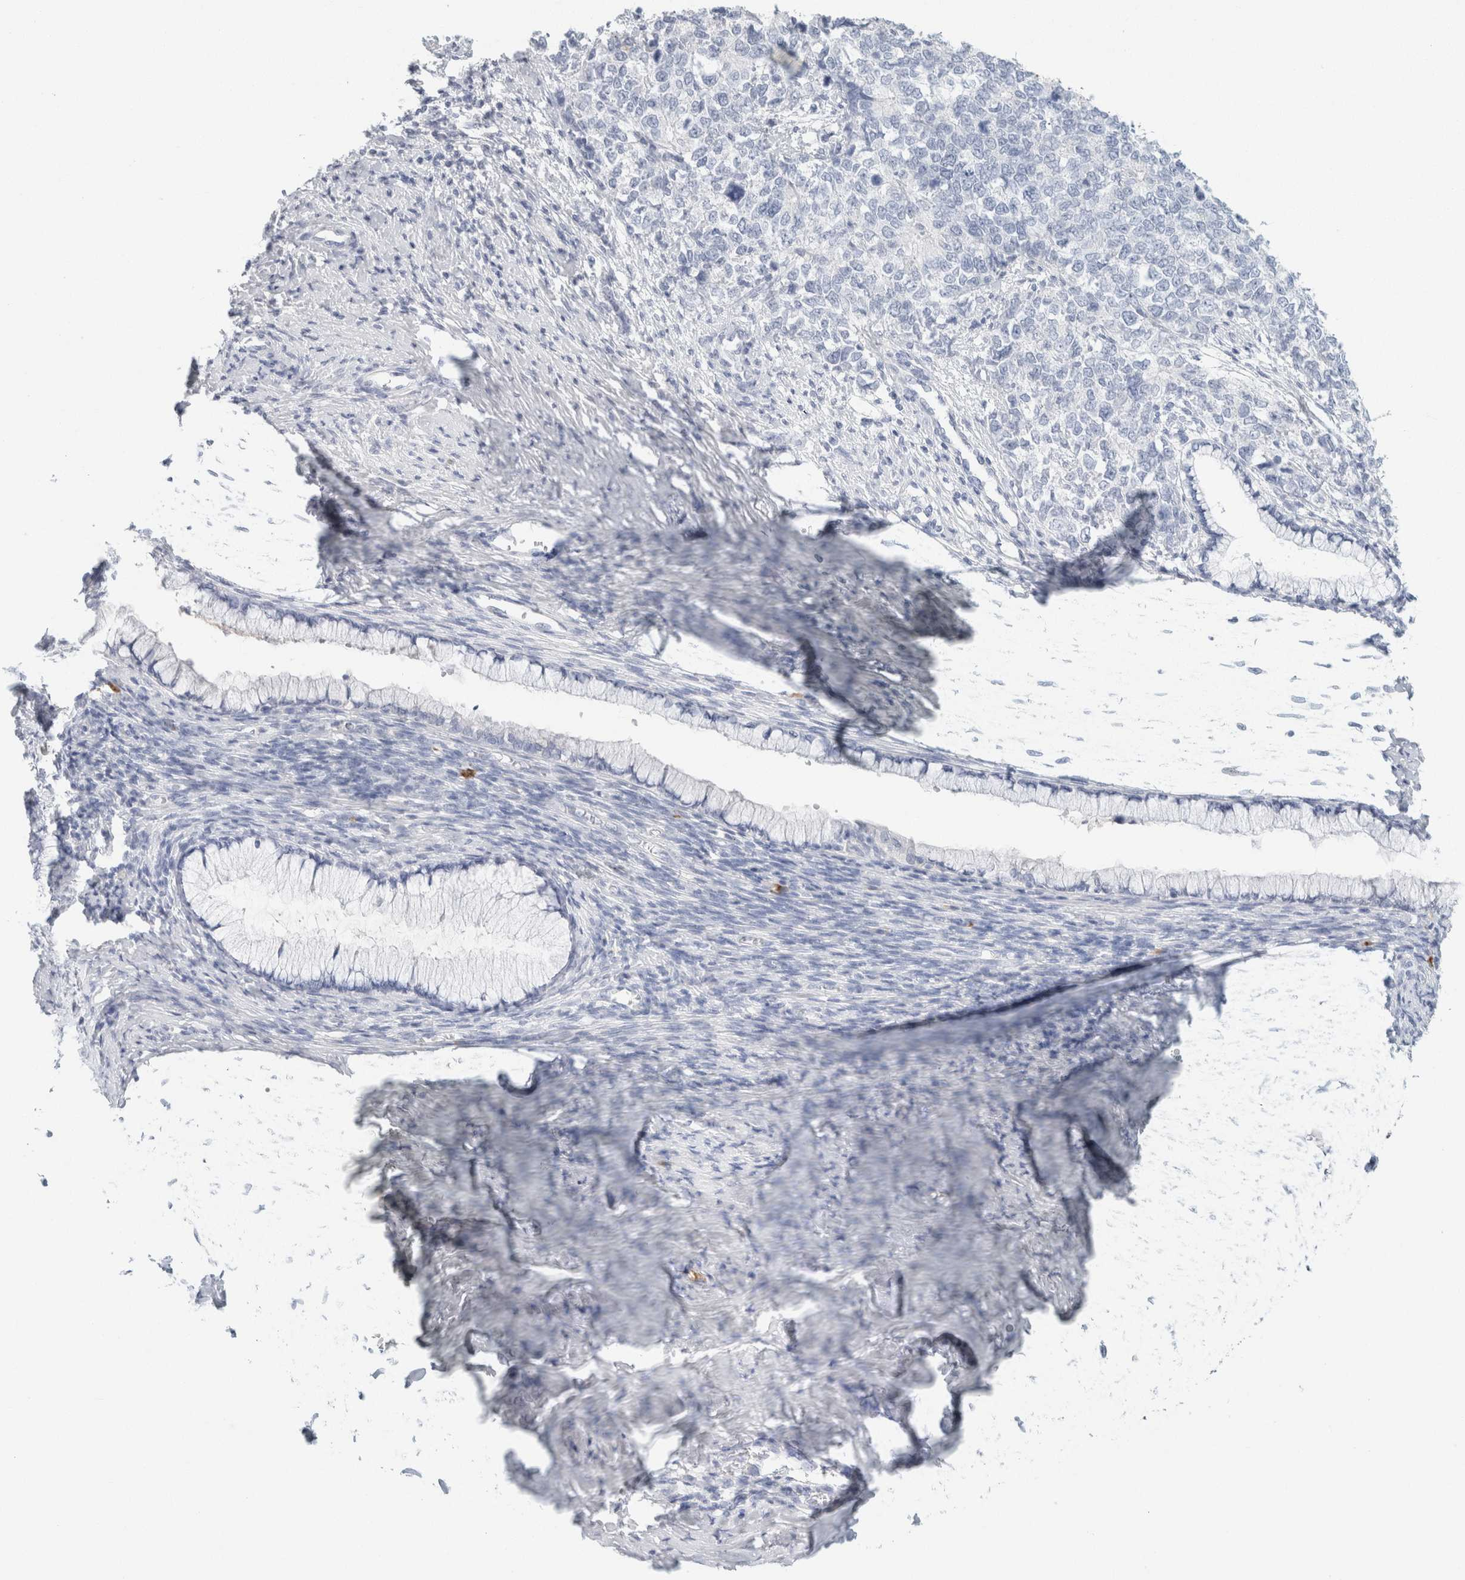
{"staining": {"intensity": "negative", "quantity": "none", "location": "none"}, "tissue": "cervical cancer", "cell_type": "Tumor cells", "image_type": "cancer", "snomed": [{"axis": "morphology", "description": "Squamous cell carcinoma, NOS"}, {"axis": "topography", "description": "Cervix"}], "caption": "Immunohistochemistry photomicrograph of neoplastic tissue: squamous cell carcinoma (cervical) stained with DAB demonstrates no significant protein positivity in tumor cells.", "gene": "IL6", "patient": {"sex": "female", "age": 63}}